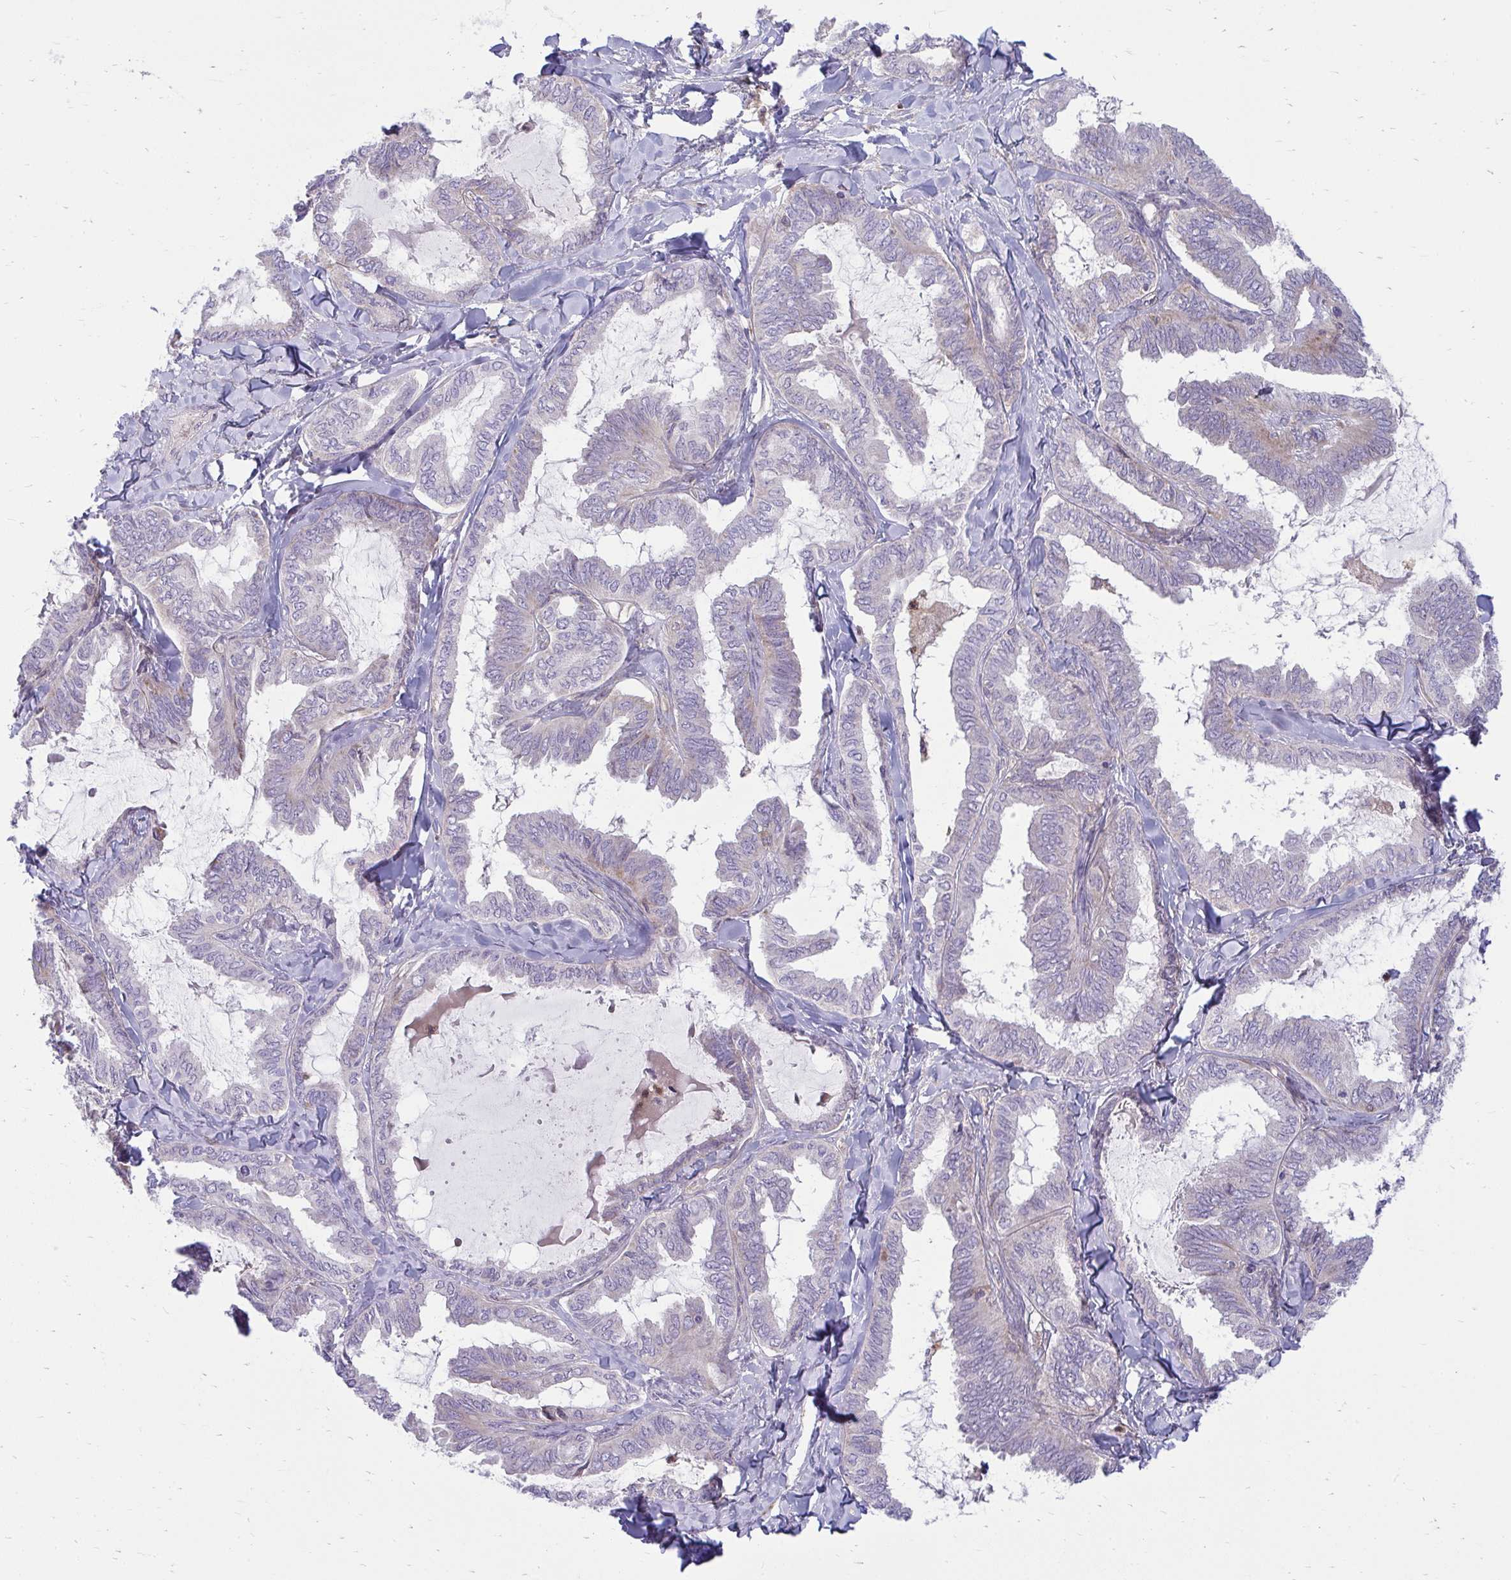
{"staining": {"intensity": "negative", "quantity": "none", "location": "none"}, "tissue": "ovarian cancer", "cell_type": "Tumor cells", "image_type": "cancer", "snomed": [{"axis": "morphology", "description": "Carcinoma, endometroid"}, {"axis": "topography", "description": "Ovary"}], "caption": "Immunohistochemical staining of human endometroid carcinoma (ovarian) reveals no significant positivity in tumor cells.", "gene": "ASAP1", "patient": {"sex": "female", "age": 70}}